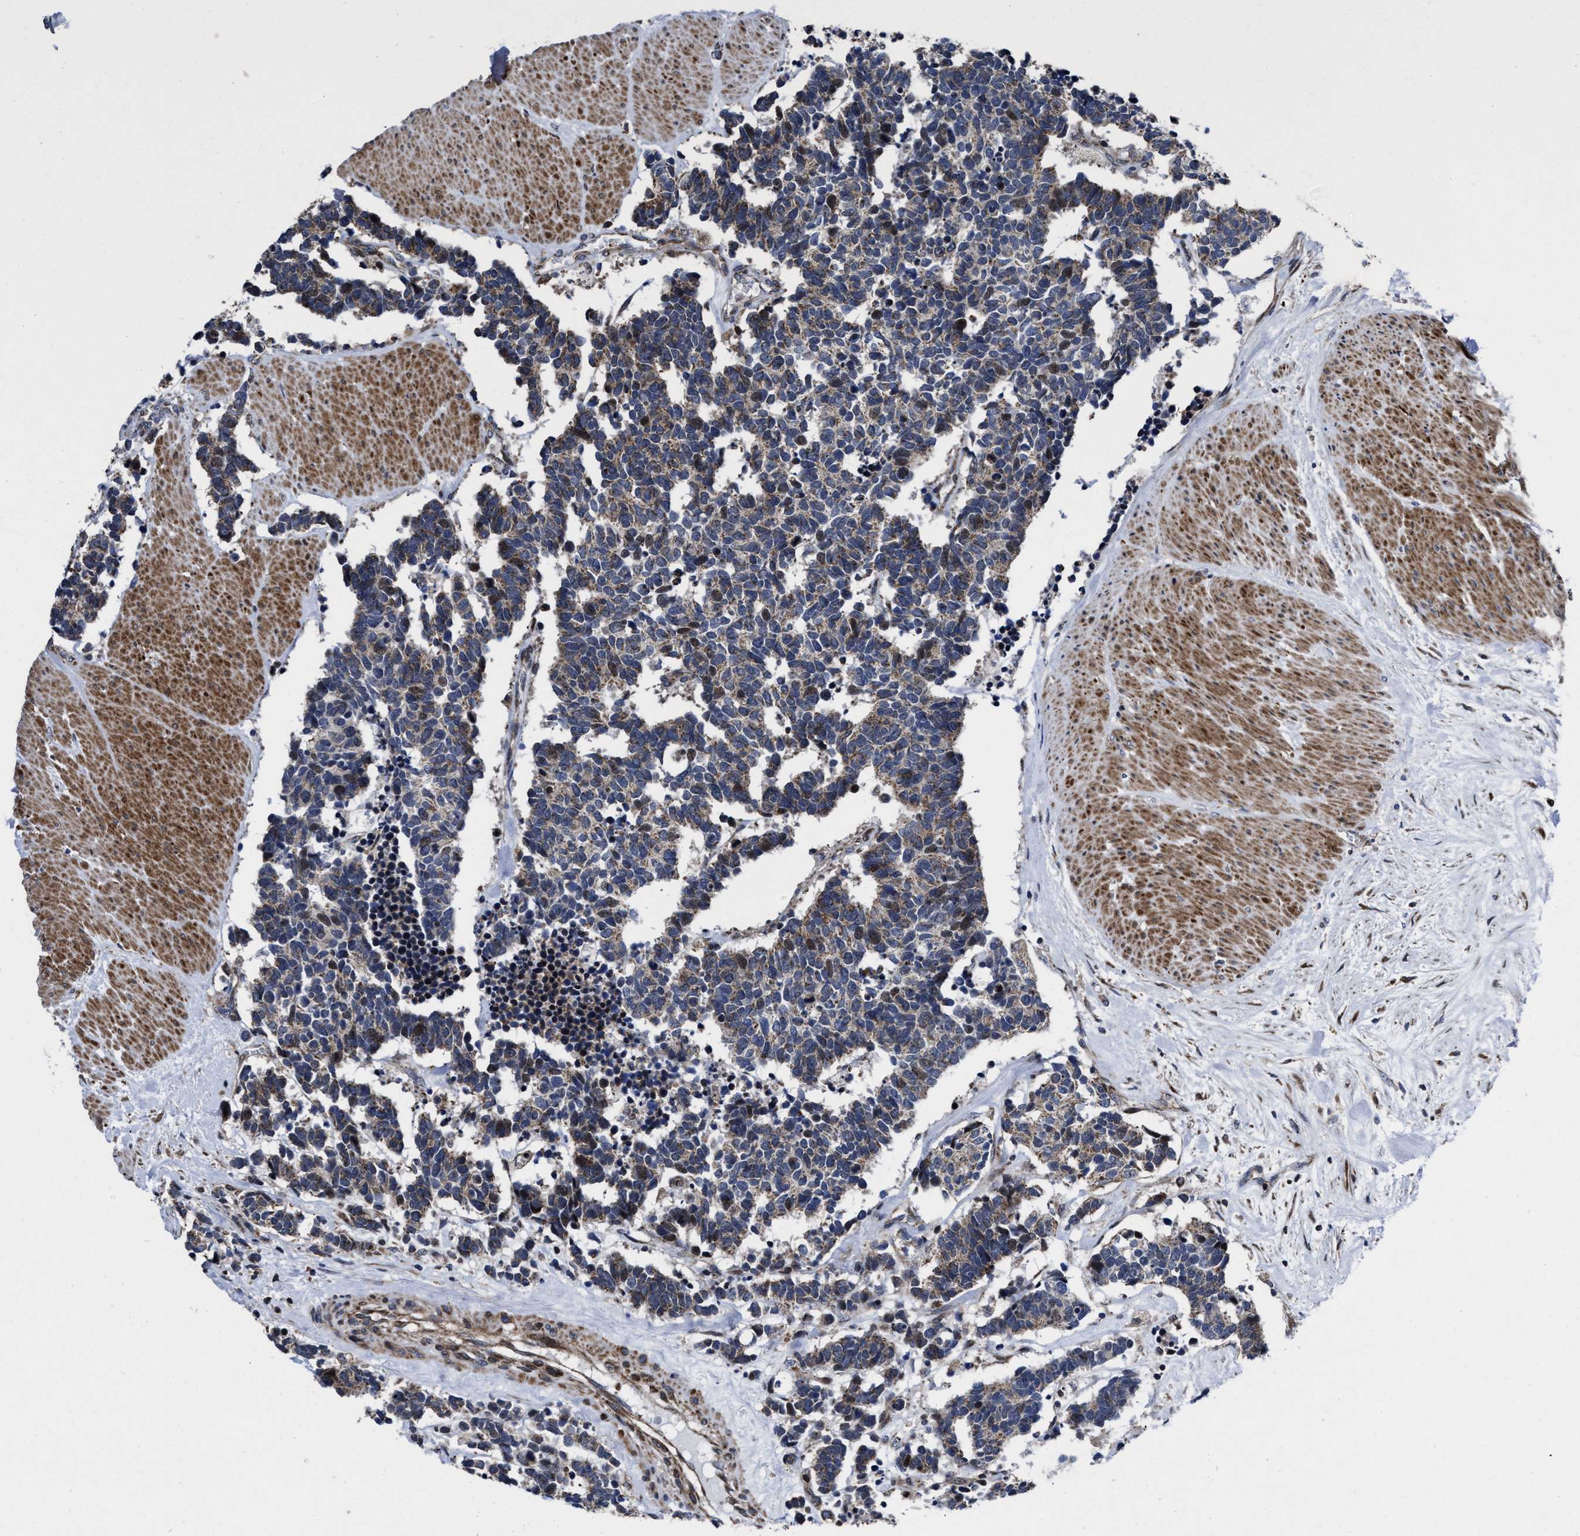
{"staining": {"intensity": "weak", "quantity": ">75%", "location": "cytoplasmic/membranous"}, "tissue": "carcinoid", "cell_type": "Tumor cells", "image_type": "cancer", "snomed": [{"axis": "morphology", "description": "Carcinoma, NOS"}, {"axis": "morphology", "description": "Carcinoid, malignant, NOS"}, {"axis": "topography", "description": "Urinary bladder"}], "caption": "Carcinoid was stained to show a protein in brown. There is low levels of weak cytoplasmic/membranous staining in approximately >75% of tumor cells.", "gene": "MRPL50", "patient": {"sex": "male", "age": 57}}